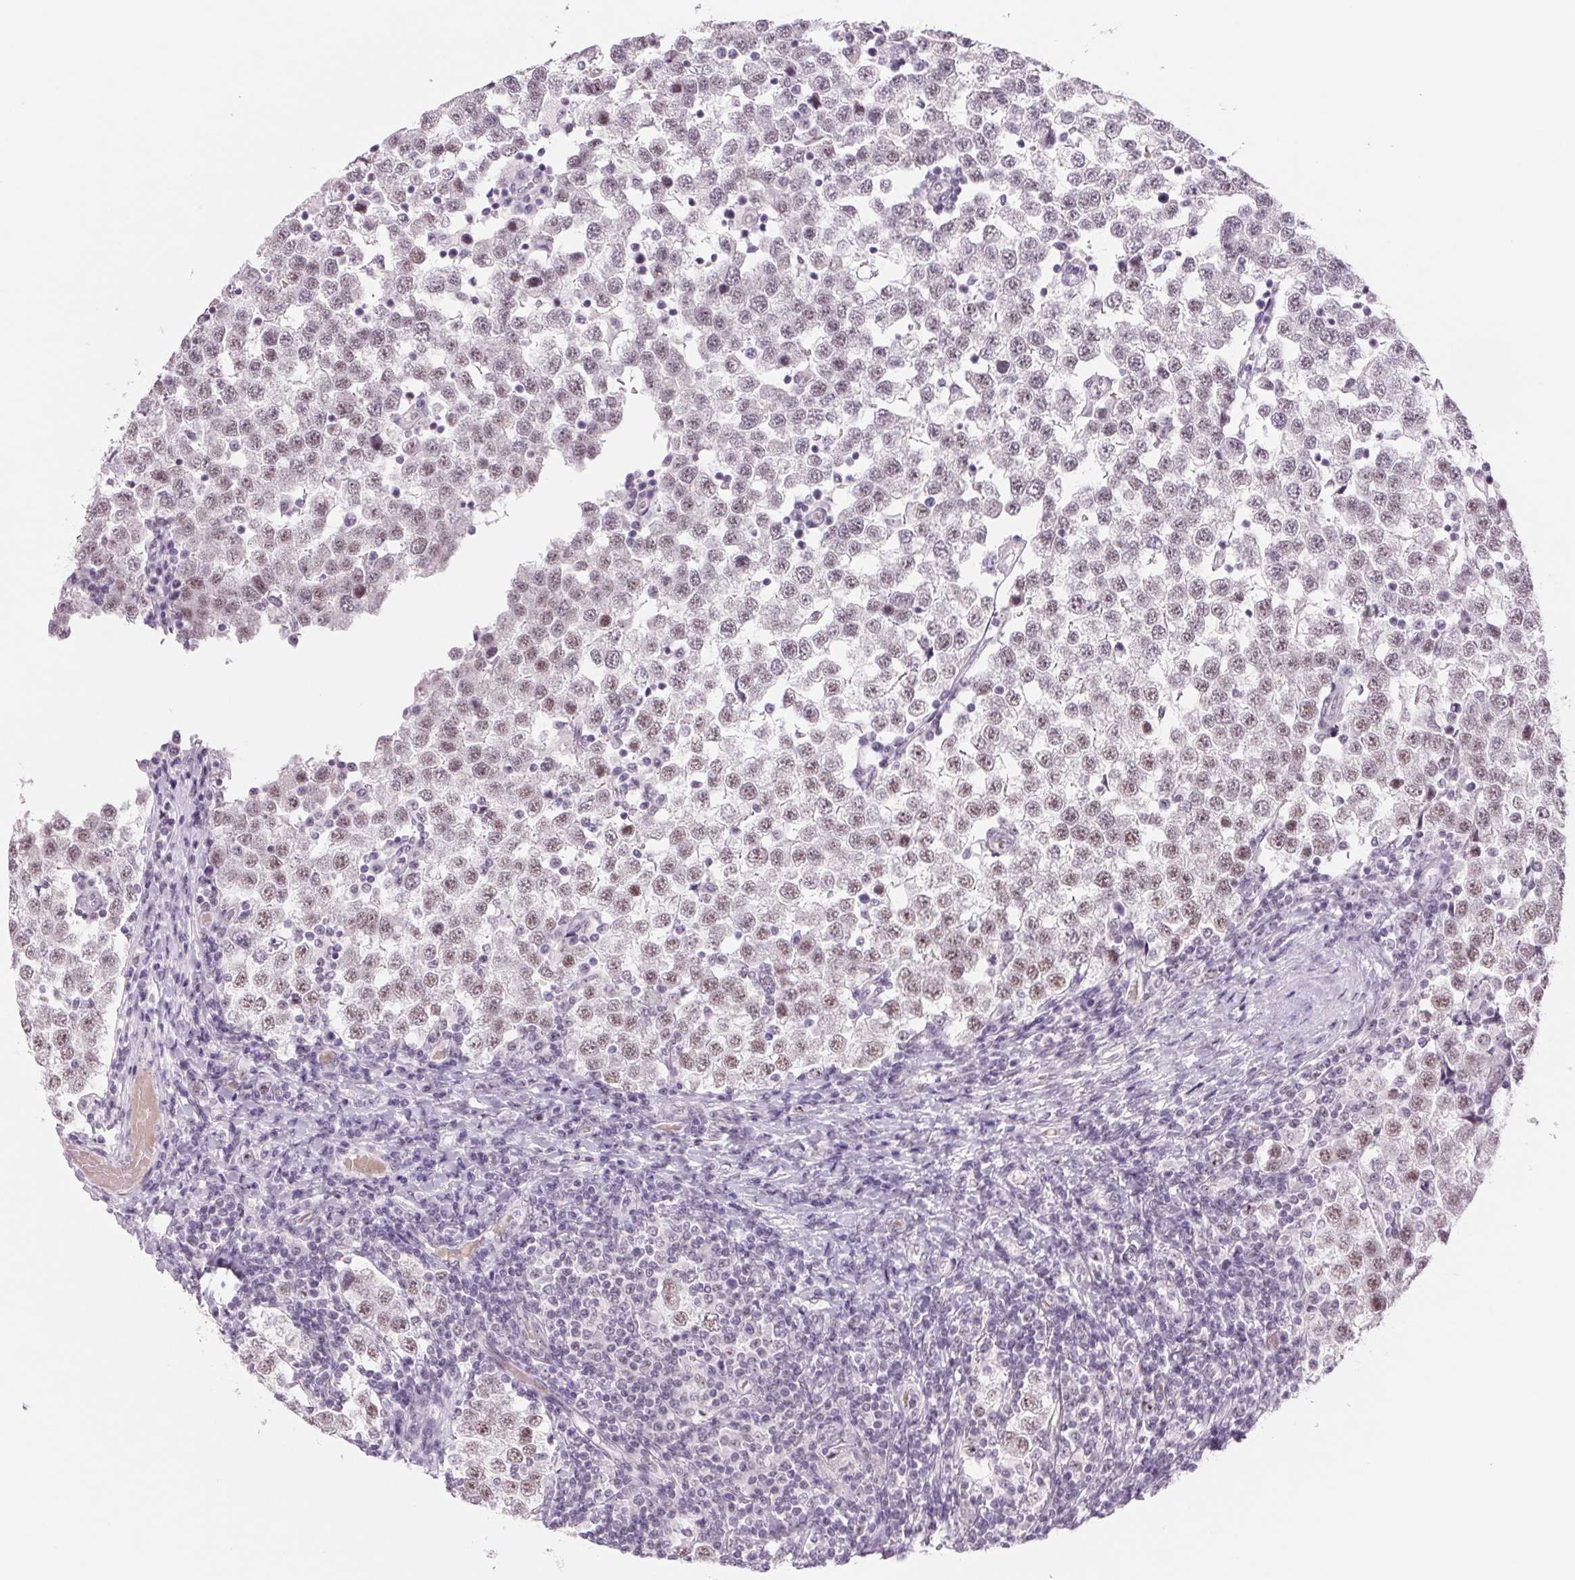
{"staining": {"intensity": "weak", "quantity": "25%-75%", "location": "nuclear"}, "tissue": "testis cancer", "cell_type": "Tumor cells", "image_type": "cancer", "snomed": [{"axis": "morphology", "description": "Seminoma, NOS"}, {"axis": "topography", "description": "Testis"}], "caption": "About 25%-75% of tumor cells in human seminoma (testis) reveal weak nuclear protein positivity as visualized by brown immunohistochemical staining.", "gene": "ZC3H14", "patient": {"sex": "male", "age": 34}}